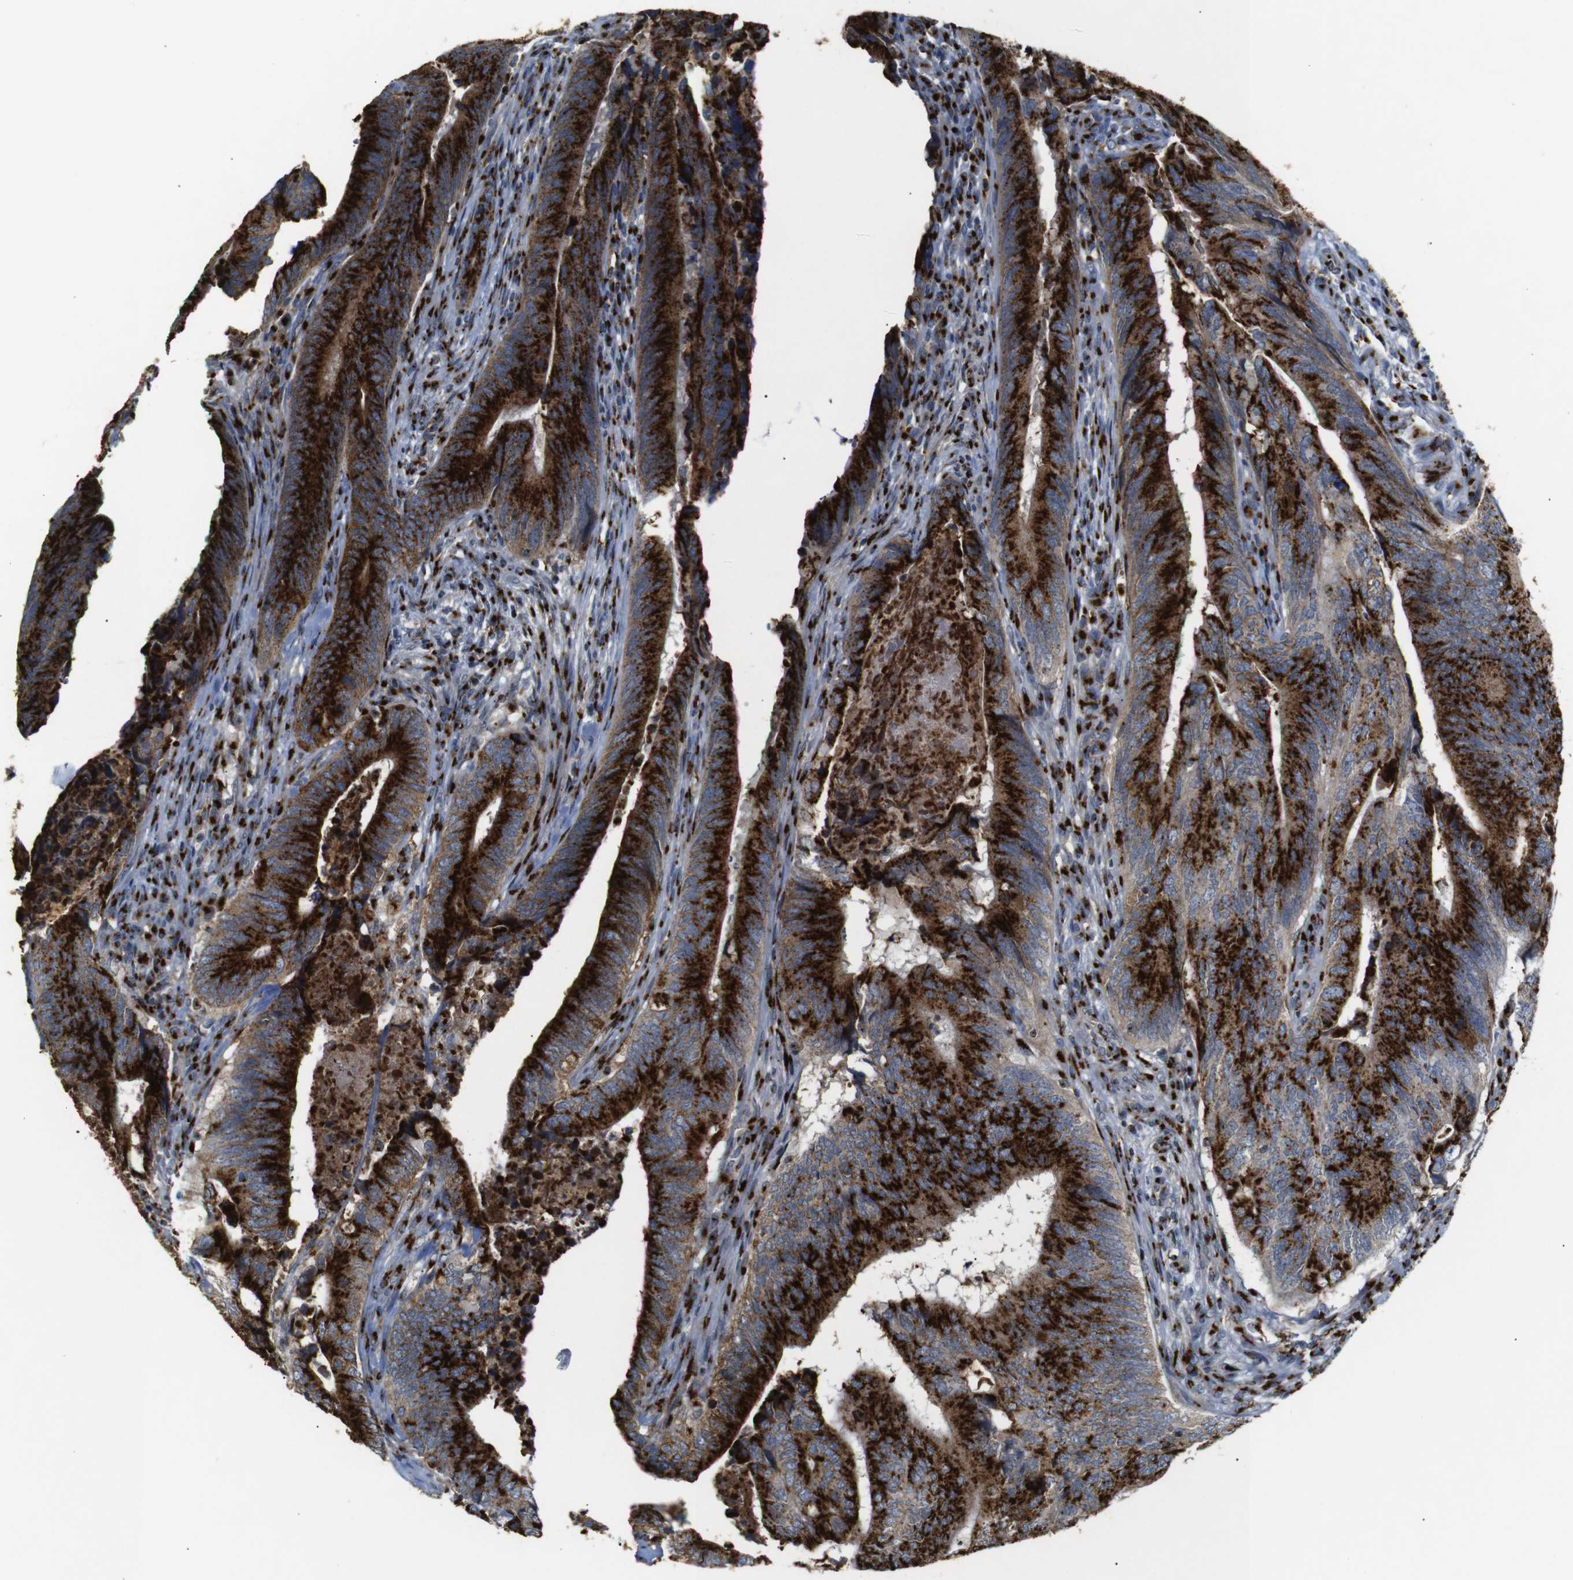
{"staining": {"intensity": "strong", "quantity": ">75%", "location": "cytoplasmic/membranous"}, "tissue": "colorectal cancer", "cell_type": "Tumor cells", "image_type": "cancer", "snomed": [{"axis": "morphology", "description": "Normal tissue, NOS"}, {"axis": "morphology", "description": "Adenocarcinoma, NOS"}, {"axis": "topography", "description": "Colon"}], "caption": "There is high levels of strong cytoplasmic/membranous staining in tumor cells of colorectal adenocarcinoma, as demonstrated by immunohistochemical staining (brown color).", "gene": "TGOLN2", "patient": {"sex": "male", "age": 56}}